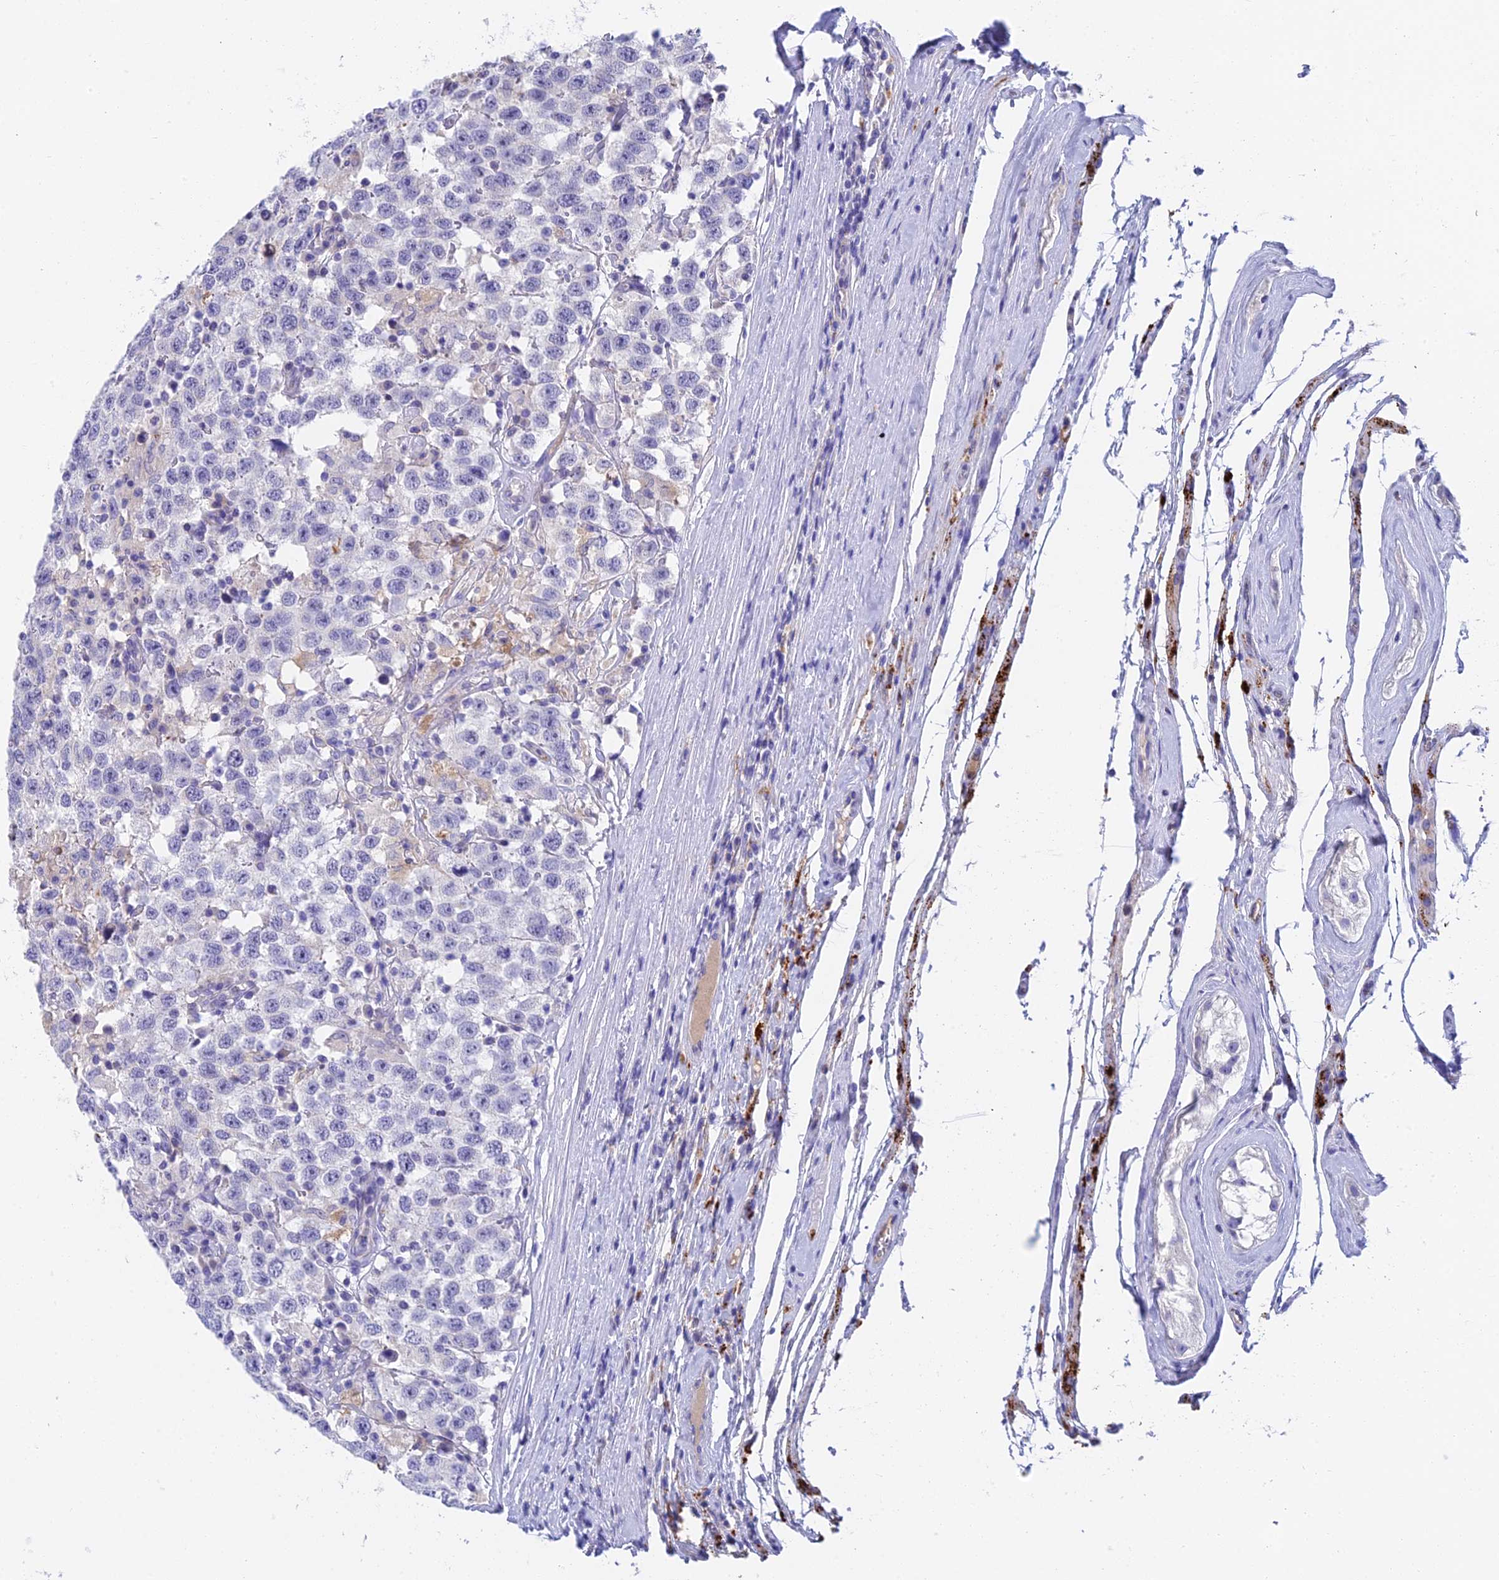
{"staining": {"intensity": "negative", "quantity": "none", "location": "none"}, "tissue": "testis cancer", "cell_type": "Tumor cells", "image_type": "cancer", "snomed": [{"axis": "morphology", "description": "Seminoma, NOS"}, {"axis": "topography", "description": "Testis"}], "caption": "A photomicrograph of testis cancer stained for a protein displays no brown staining in tumor cells.", "gene": "ADAMTS13", "patient": {"sex": "male", "age": 41}}